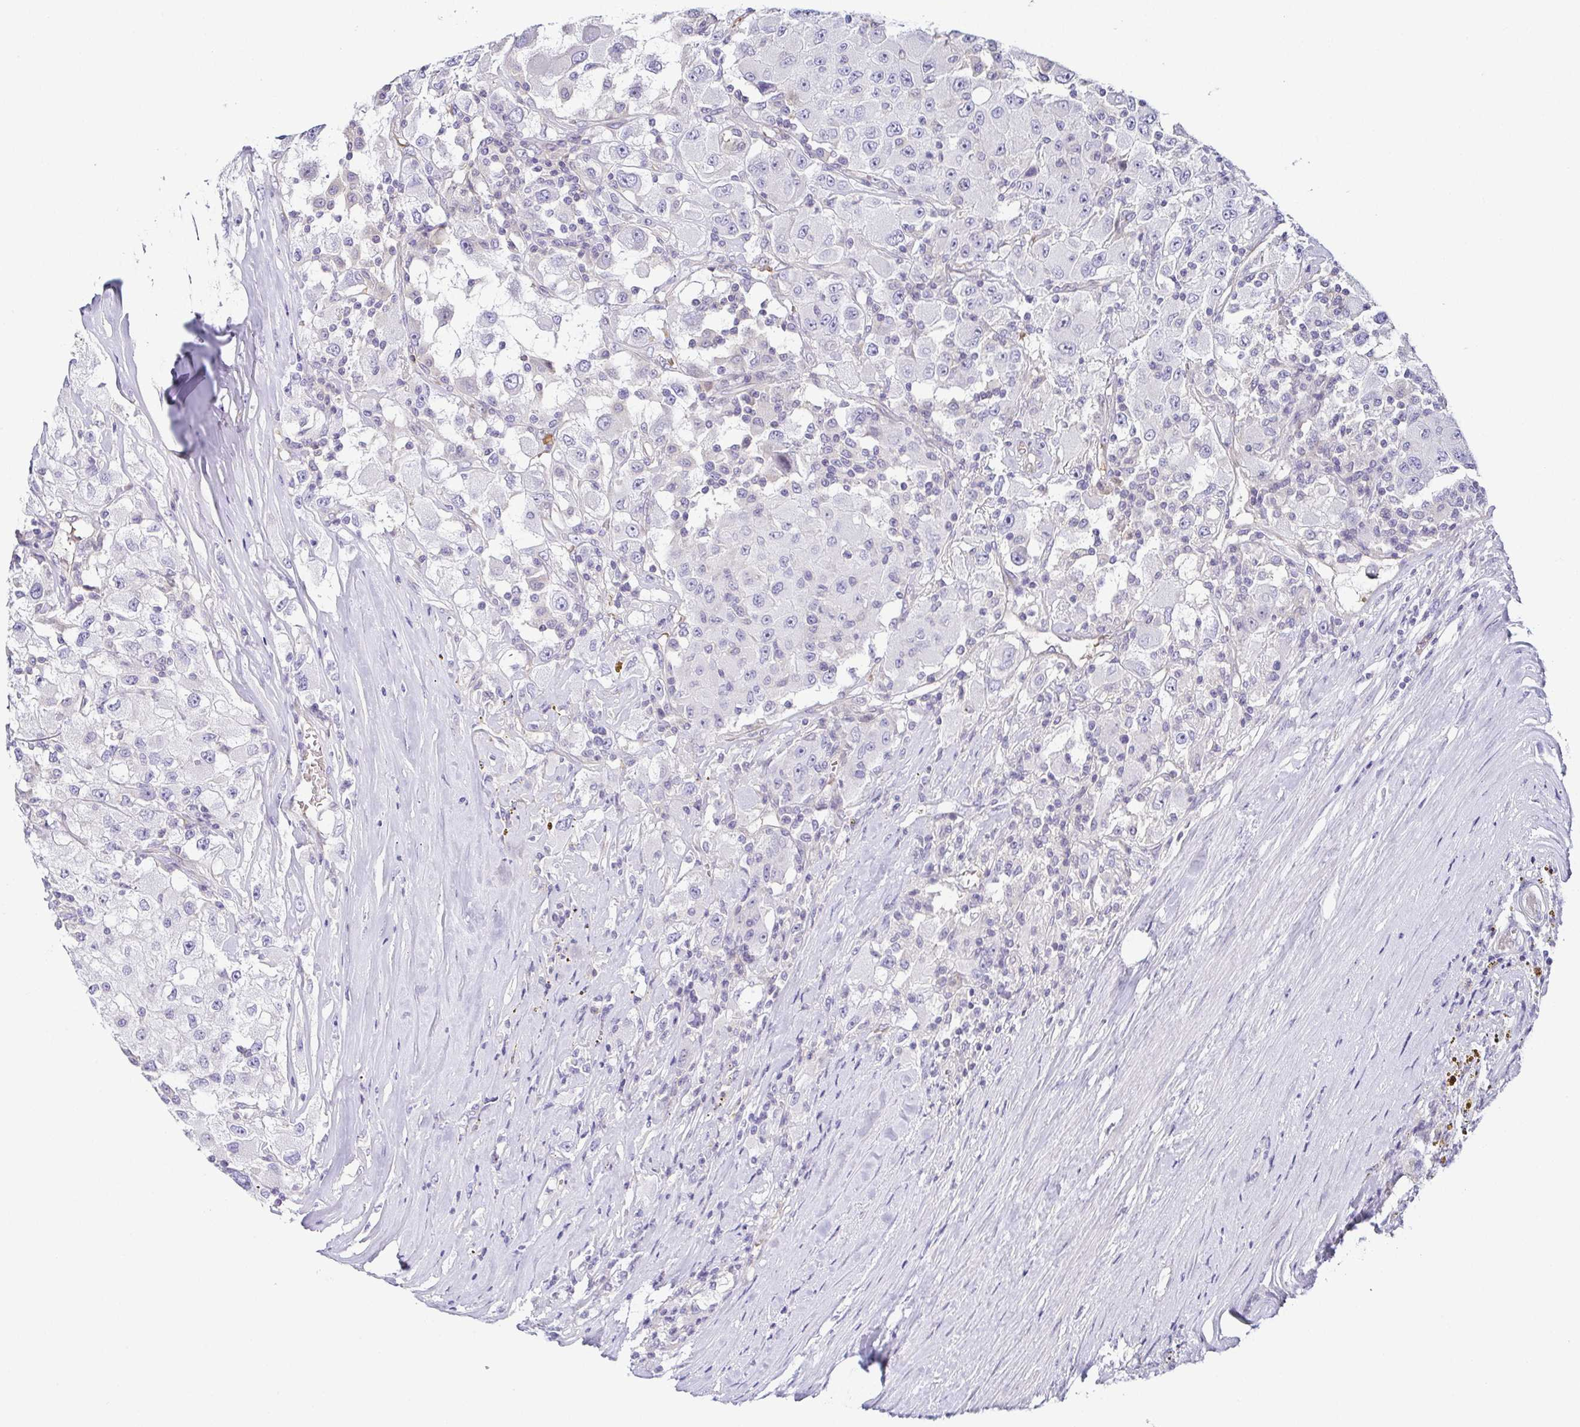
{"staining": {"intensity": "negative", "quantity": "none", "location": "none"}, "tissue": "renal cancer", "cell_type": "Tumor cells", "image_type": "cancer", "snomed": [{"axis": "morphology", "description": "Adenocarcinoma, NOS"}, {"axis": "topography", "description": "Kidney"}], "caption": "High magnification brightfield microscopy of adenocarcinoma (renal) stained with DAB (3,3'-diaminobenzidine) (brown) and counterstained with hematoxylin (blue): tumor cells show no significant staining.", "gene": "FAM162B", "patient": {"sex": "female", "age": 67}}